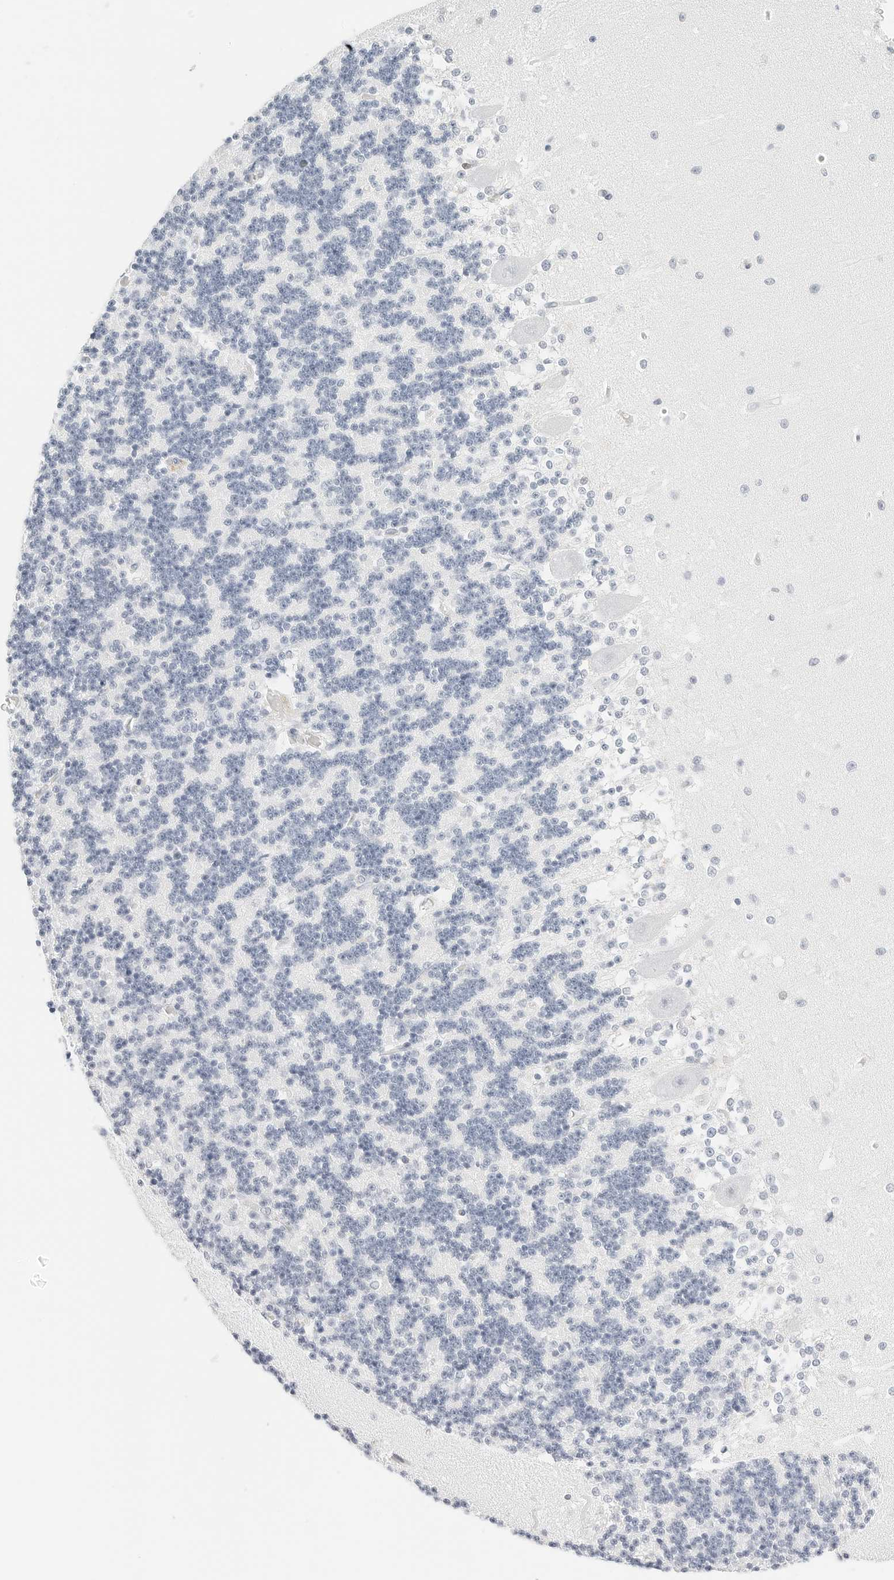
{"staining": {"intensity": "negative", "quantity": "none", "location": "none"}, "tissue": "cerebellum", "cell_type": "Cells in granular layer", "image_type": "normal", "snomed": [{"axis": "morphology", "description": "Normal tissue, NOS"}, {"axis": "topography", "description": "Cerebellum"}], "caption": "High magnification brightfield microscopy of normal cerebellum stained with DAB (3,3'-diaminobenzidine) (brown) and counterstained with hematoxylin (blue): cells in granular layer show no significant positivity. (Brightfield microscopy of DAB IHC at high magnification).", "gene": "CD22", "patient": {"sex": "male", "age": 37}}